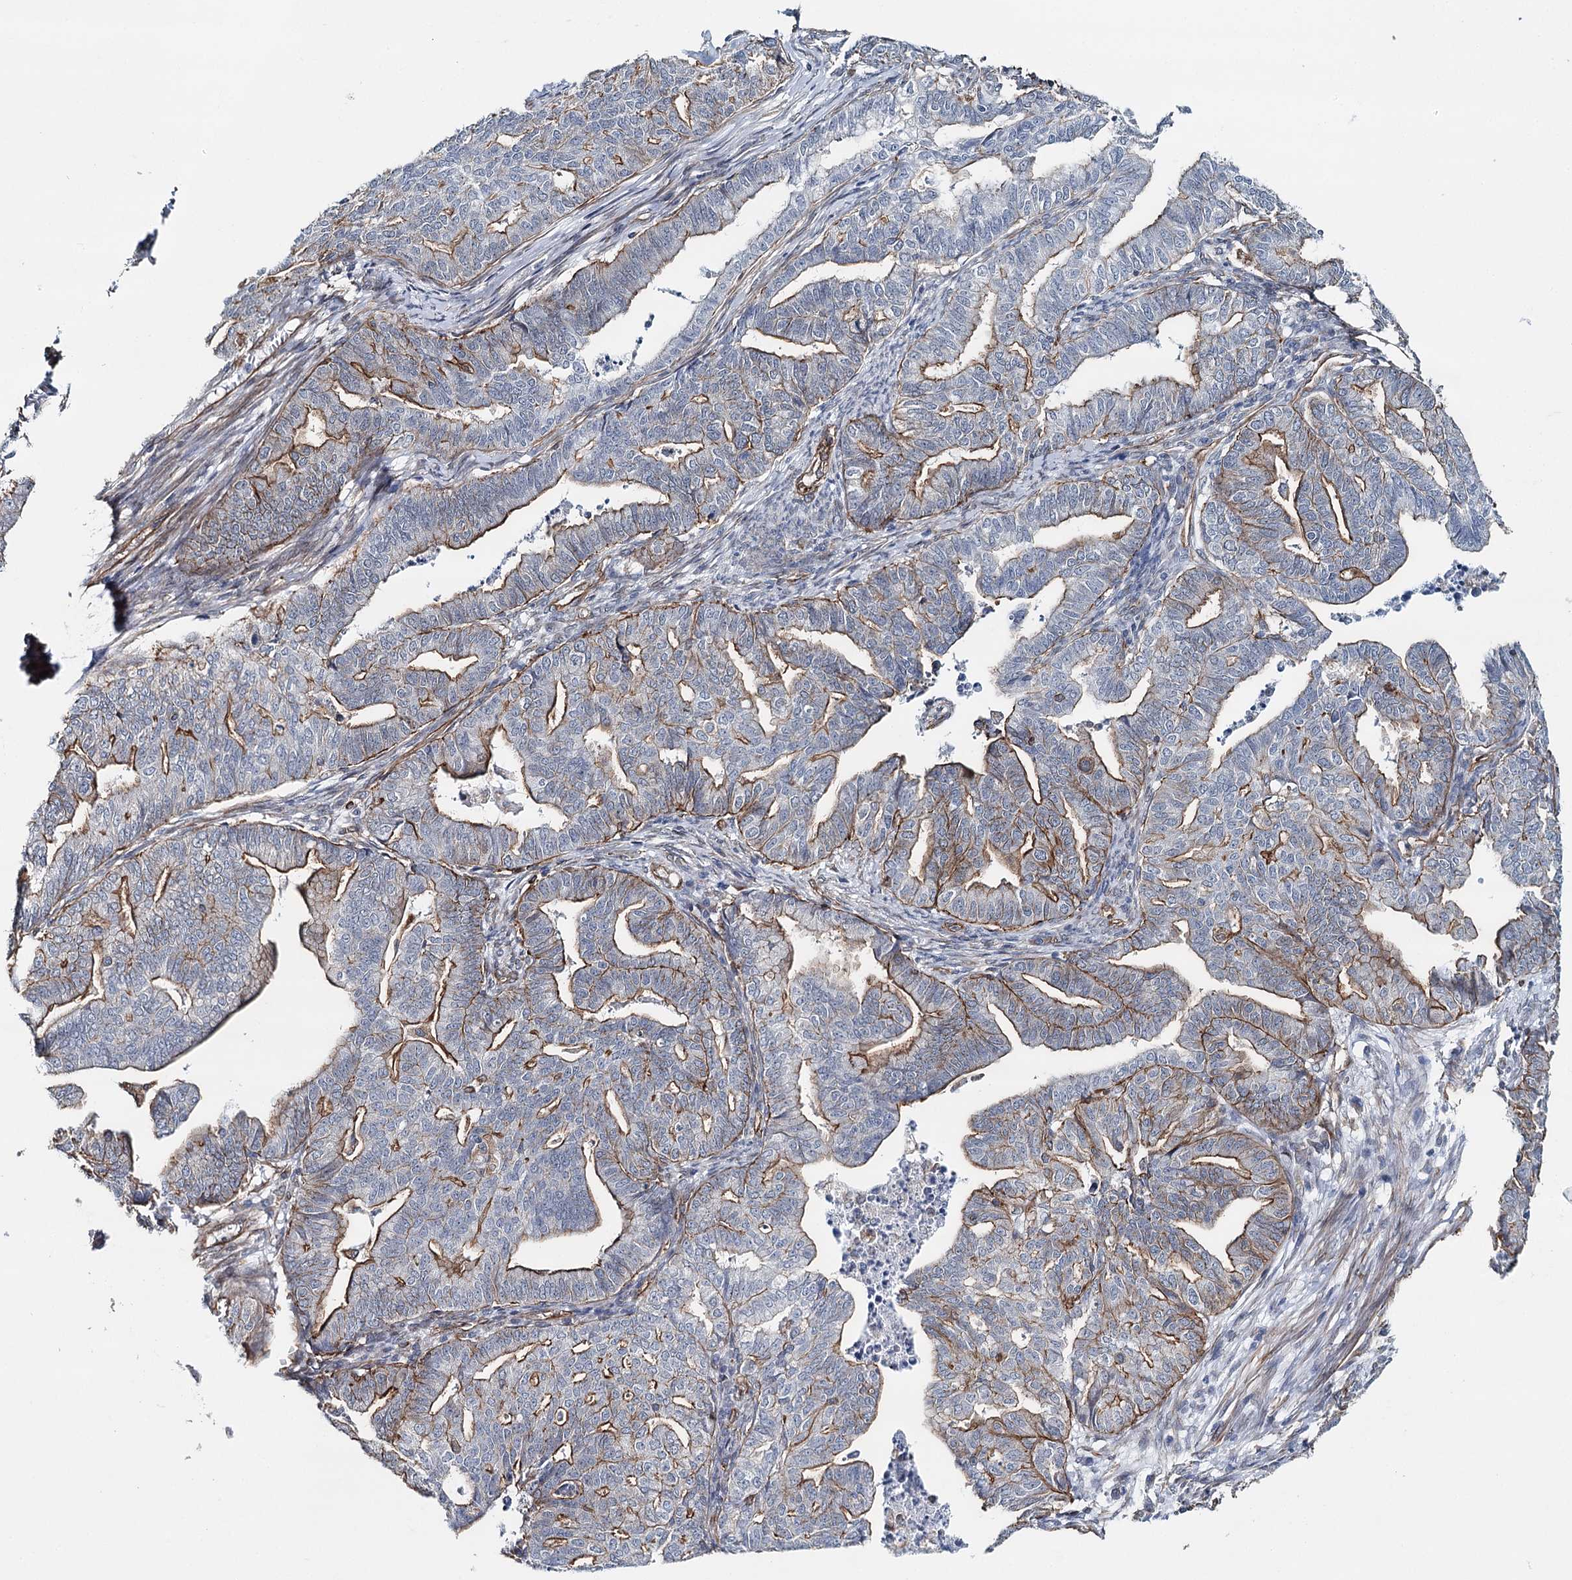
{"staining": {"intensity": "moderate", "quantity": "25%-75%", "location": "cytoplasmic/membranous"}, "tissue": "endometrial cancer", "cell_type": "Tumor cells", "image_type": "cancer", "snomed": [{"axis": "morphology", "description": "Adenocarcinoma, NOS"}, {"axis": "topography", "description": "Endometrium"}], "caption": "Immunohistochemistry (IHC) (DAB (3,3'-diaminobenzidine)) staining of adenocarcinoma (endometrial) shows moderate cytoplasmic/membranous protein positivity in approximately 25%-75% of tumor cells.", "gene": "SYNPO", "patient": {"sex": "female", "age": 79}}